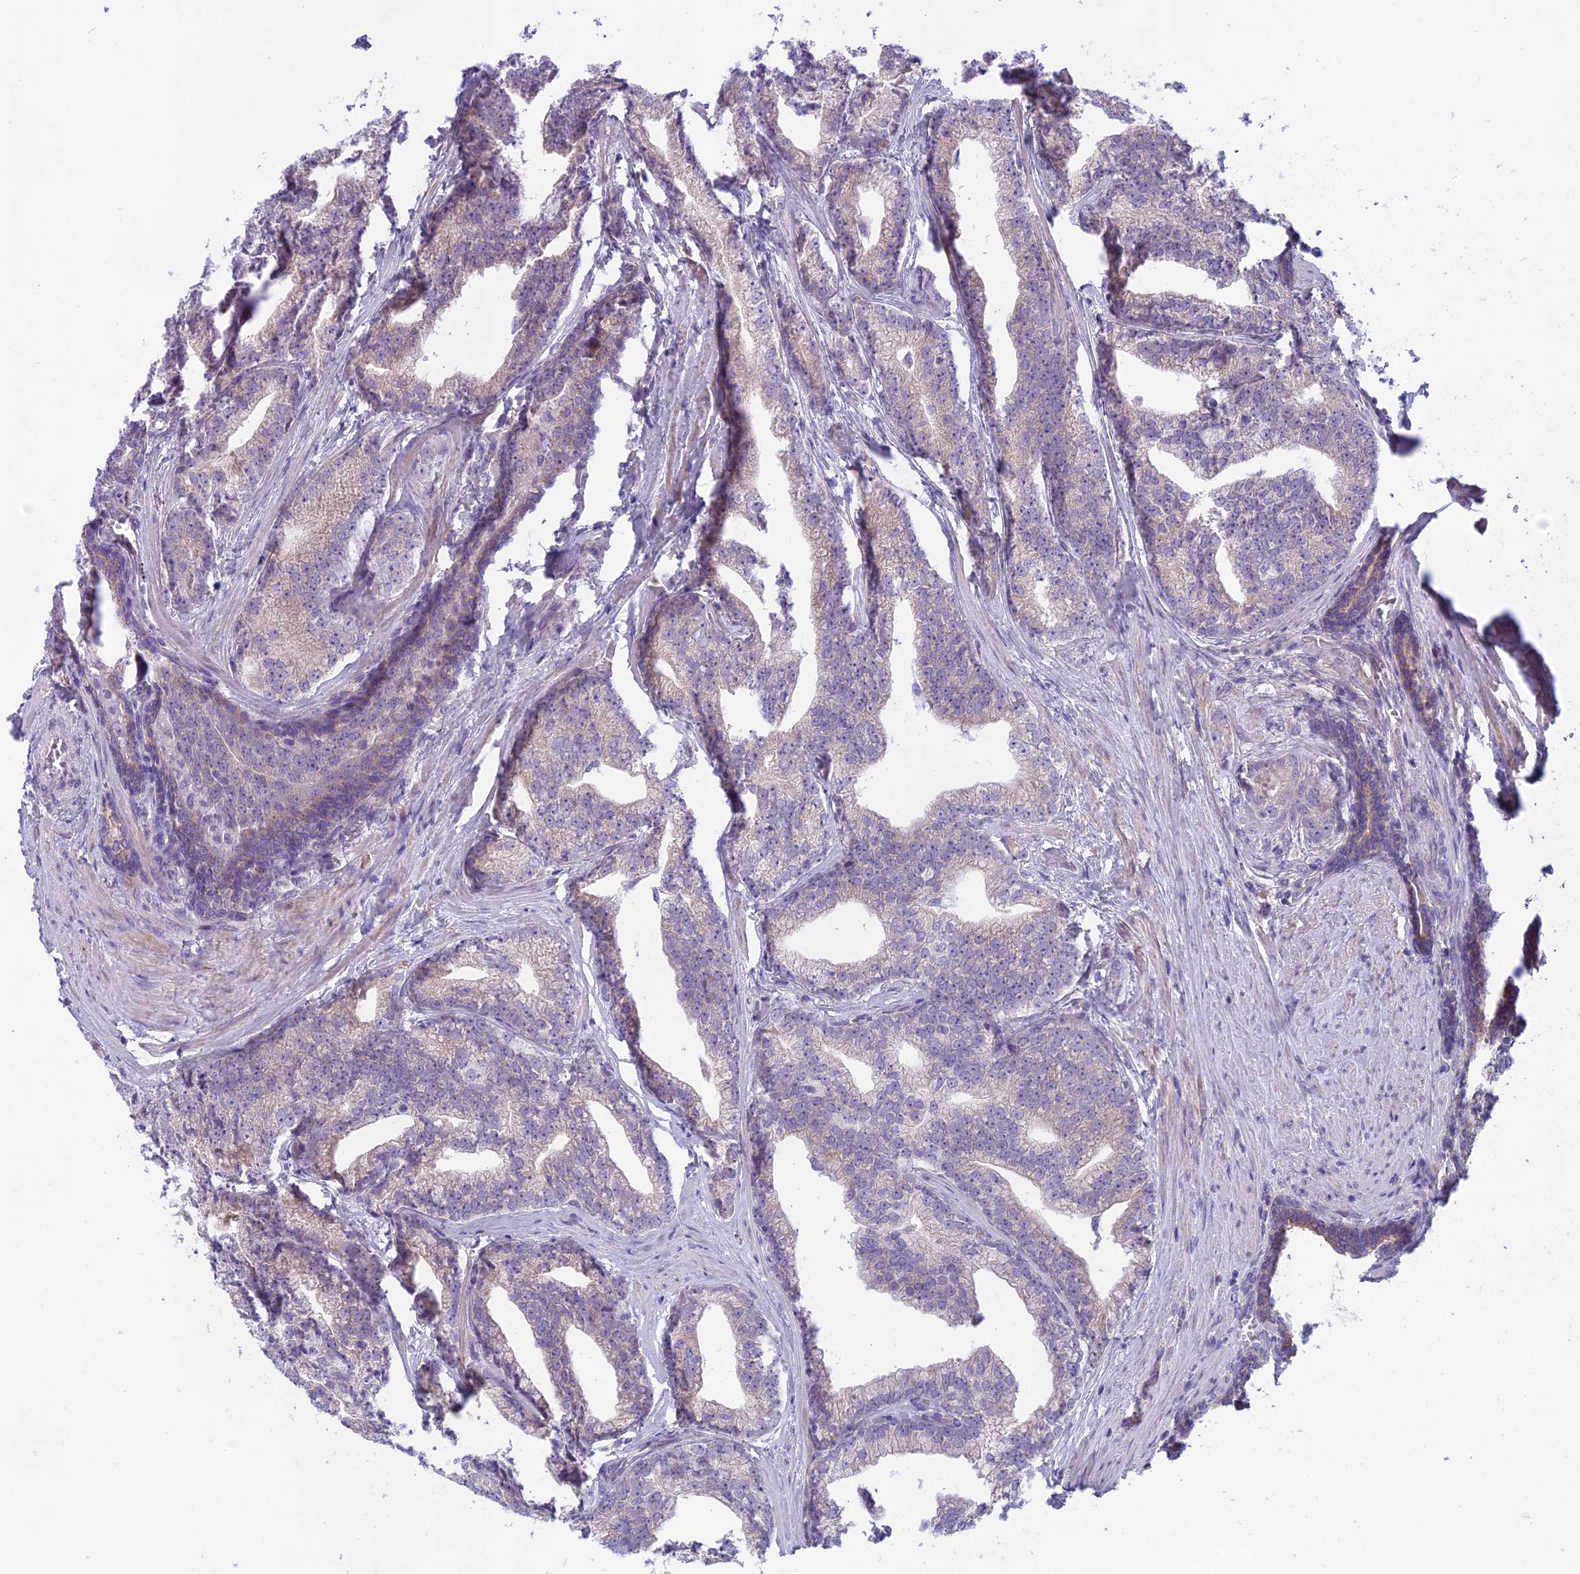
{"staining": {"intensity": "negative", "quantity": "none", "location": "none"}, "tissue": "prostate cancer", "cell_type": "Tumor cells", "image_type": "cancer", "snomed": [{"axis": "morphology", "description": "Adenocarcinoma, Low grade"}, {"axis": "topography", "description": "Prostate"}], "caption": "This photomicrograph is of prostate adenocarcinoma (low-grade) stained with IHC to label a protein in brown with the nuclei are counter-stained blue. There is no positivity in tumor cells.", "gene": "ARHGEF37", "patient": {"sex": "male", "age": 71}}